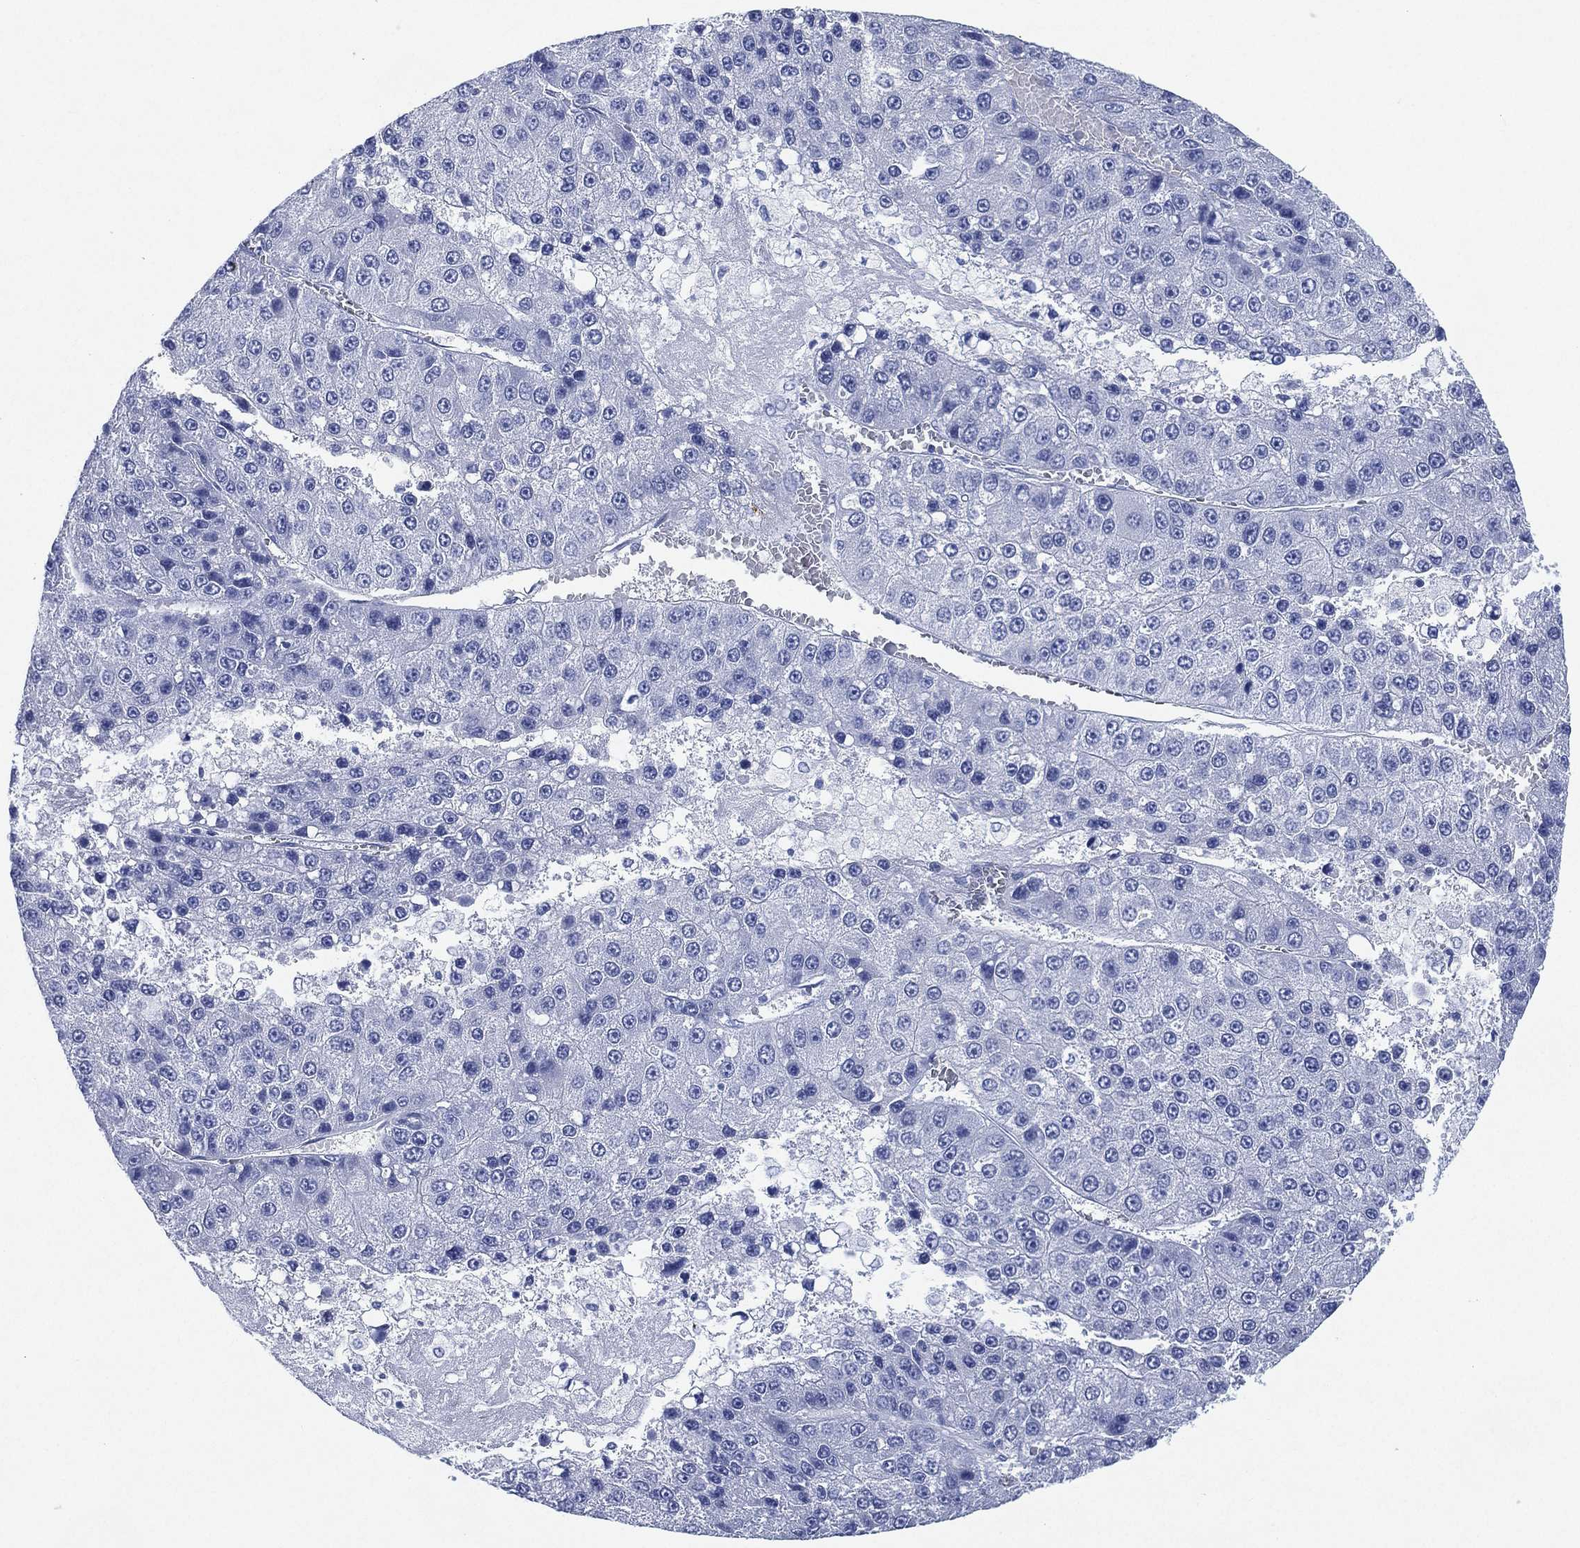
{"staining": {"intensity": "negative", "quantity": "none", "location": "none"}, "tissue": "liver cancer", "cell_type": "Tumor cells", "image_type": "cancer", "snomed": [{"axis": "morphology", "description": "Carcinoma, Hepatocellular, NOS"}, {"axis": "topography", "description": "Liver"}], "caption": "DAB immunohistochemical staining of hepatocellular carcinoma (liver) displays no significant staining in tumor cells. (Stains: DAB (3,3'-diaminobenzidine) immunohistochemistry with hematoxylin counter stain, Microscopy: brightfield microscopy at high magnification).", "gene": "SIGLECL1", "patient": {"sex": "female", "age": 73}}